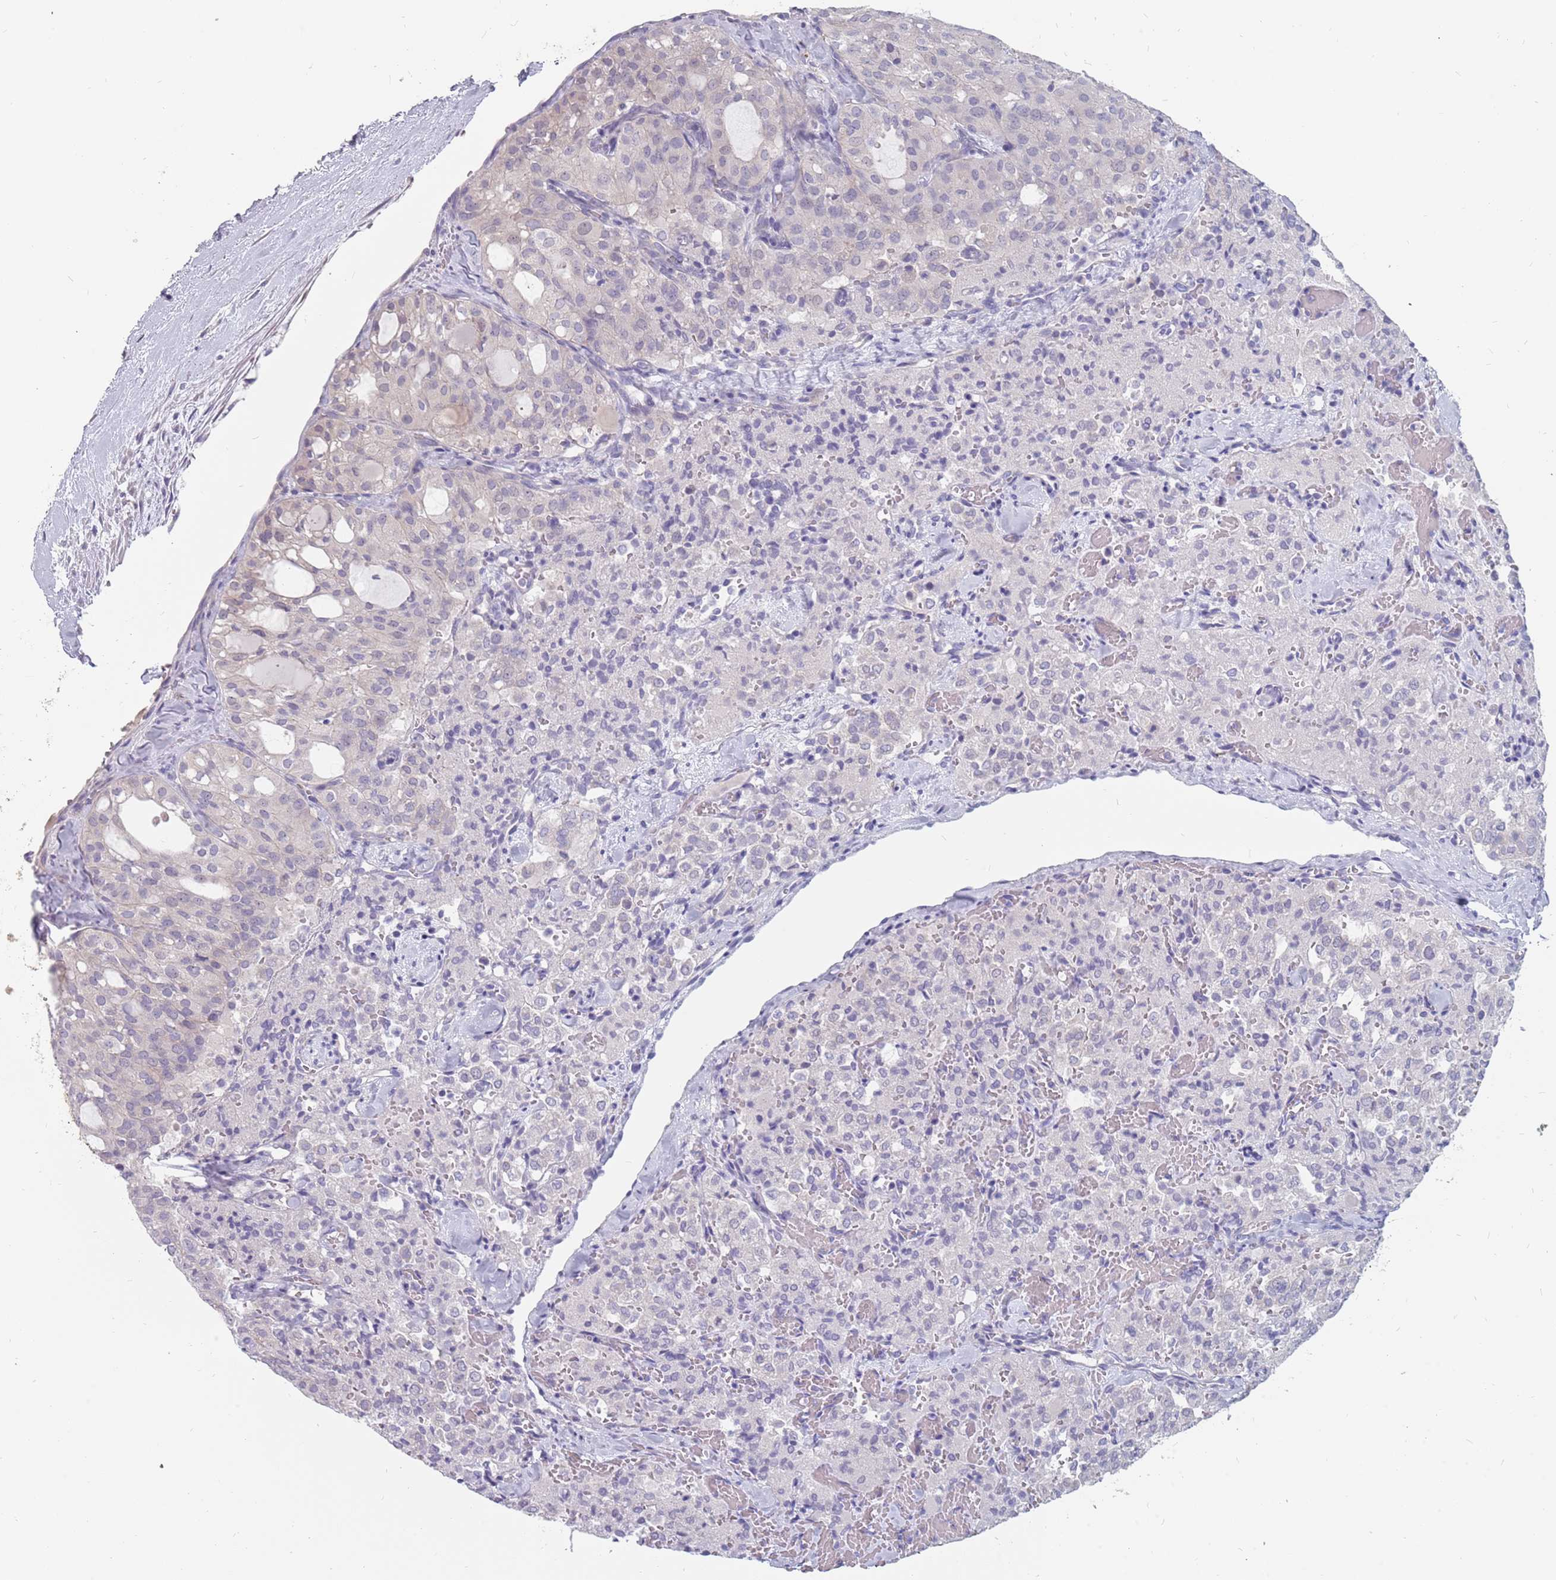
{"staining": {"intensity": "negative", "quantity": "none", "location": "none"}, "tissue": "thyroid cancer", "cell_type": "Tumor cells", "image_type": "cancer", "snomed": [{"axis": "morphology", "description": "Follicular adenoma carcinoma, NOS"}, {"axis": "topography", "description": "Thyroid gland"}], "caption": "High power microscopy histopathology image of an immunohistochemistry micrograph of follicular adenoma carcinoma (thyroid), revealing no significant expression in tumor cells.", "gene": "CMTR2", "patient": {"sex": "male", "age": 75}}